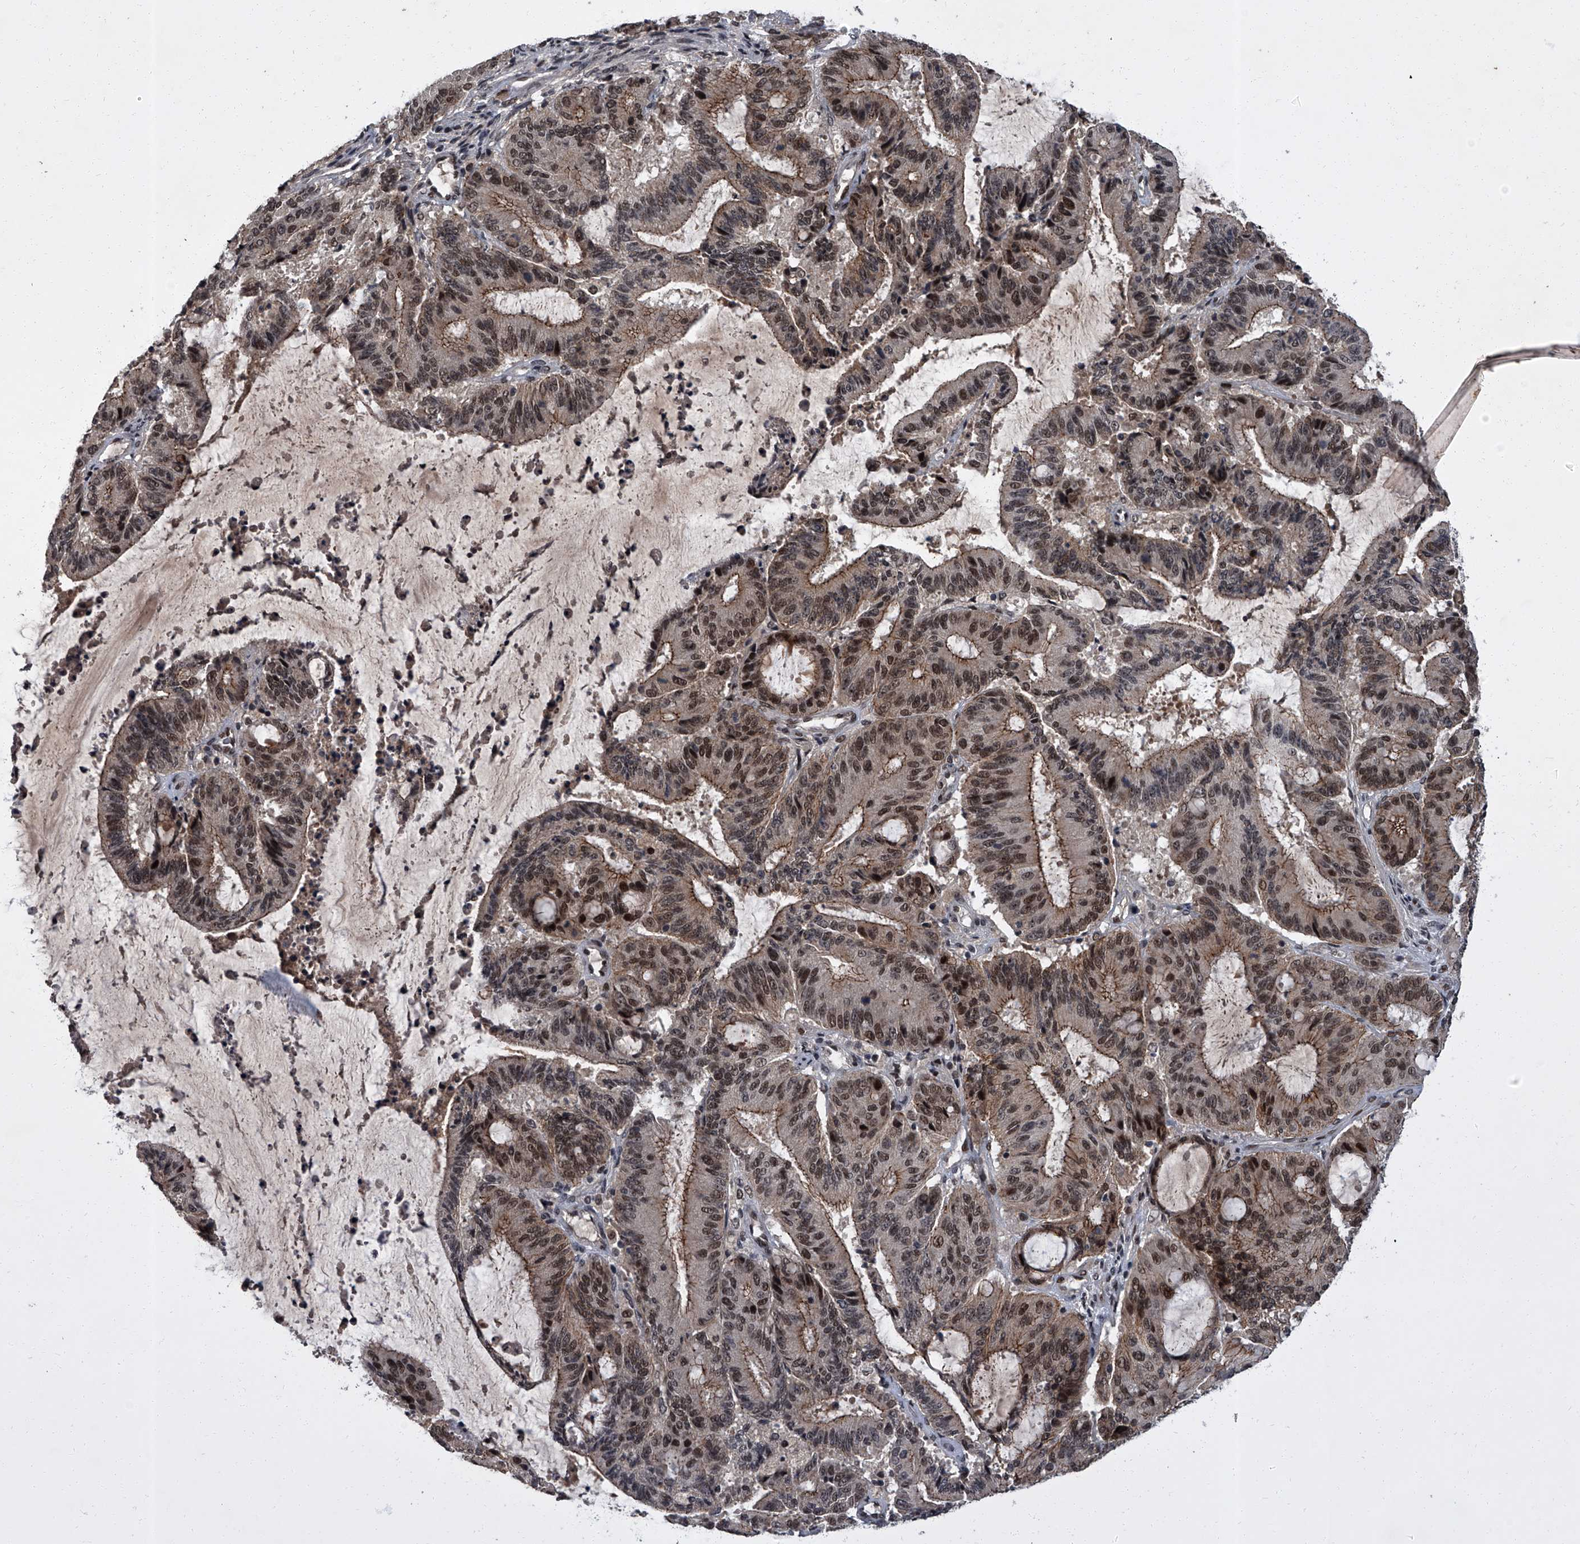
{"staining": {"intensity": "moderate", "quantity": ">75%", "location": "cytoplasmic/membranous,nuclear"}, "tissue": "liver cancer", "cell_type": "Tumor cells", "image_type": "cancer", "snomed": [{"axis": "morphology", "description": "Normal tissue, NOS"}, {"axis": "morphology", "description": "Cholangiocarcinoma"}, {"axis": "topography", "description": "Liver"}, {"axis": "topography", "description": "Peripheral nerve tissue"}], "caption": "Liver cholangiocarcinoma stained with a protein marker displays moderate staining in tumor cells.", "gene": "ZNF518B", "patient": {"sex": "female", "age": 73}}